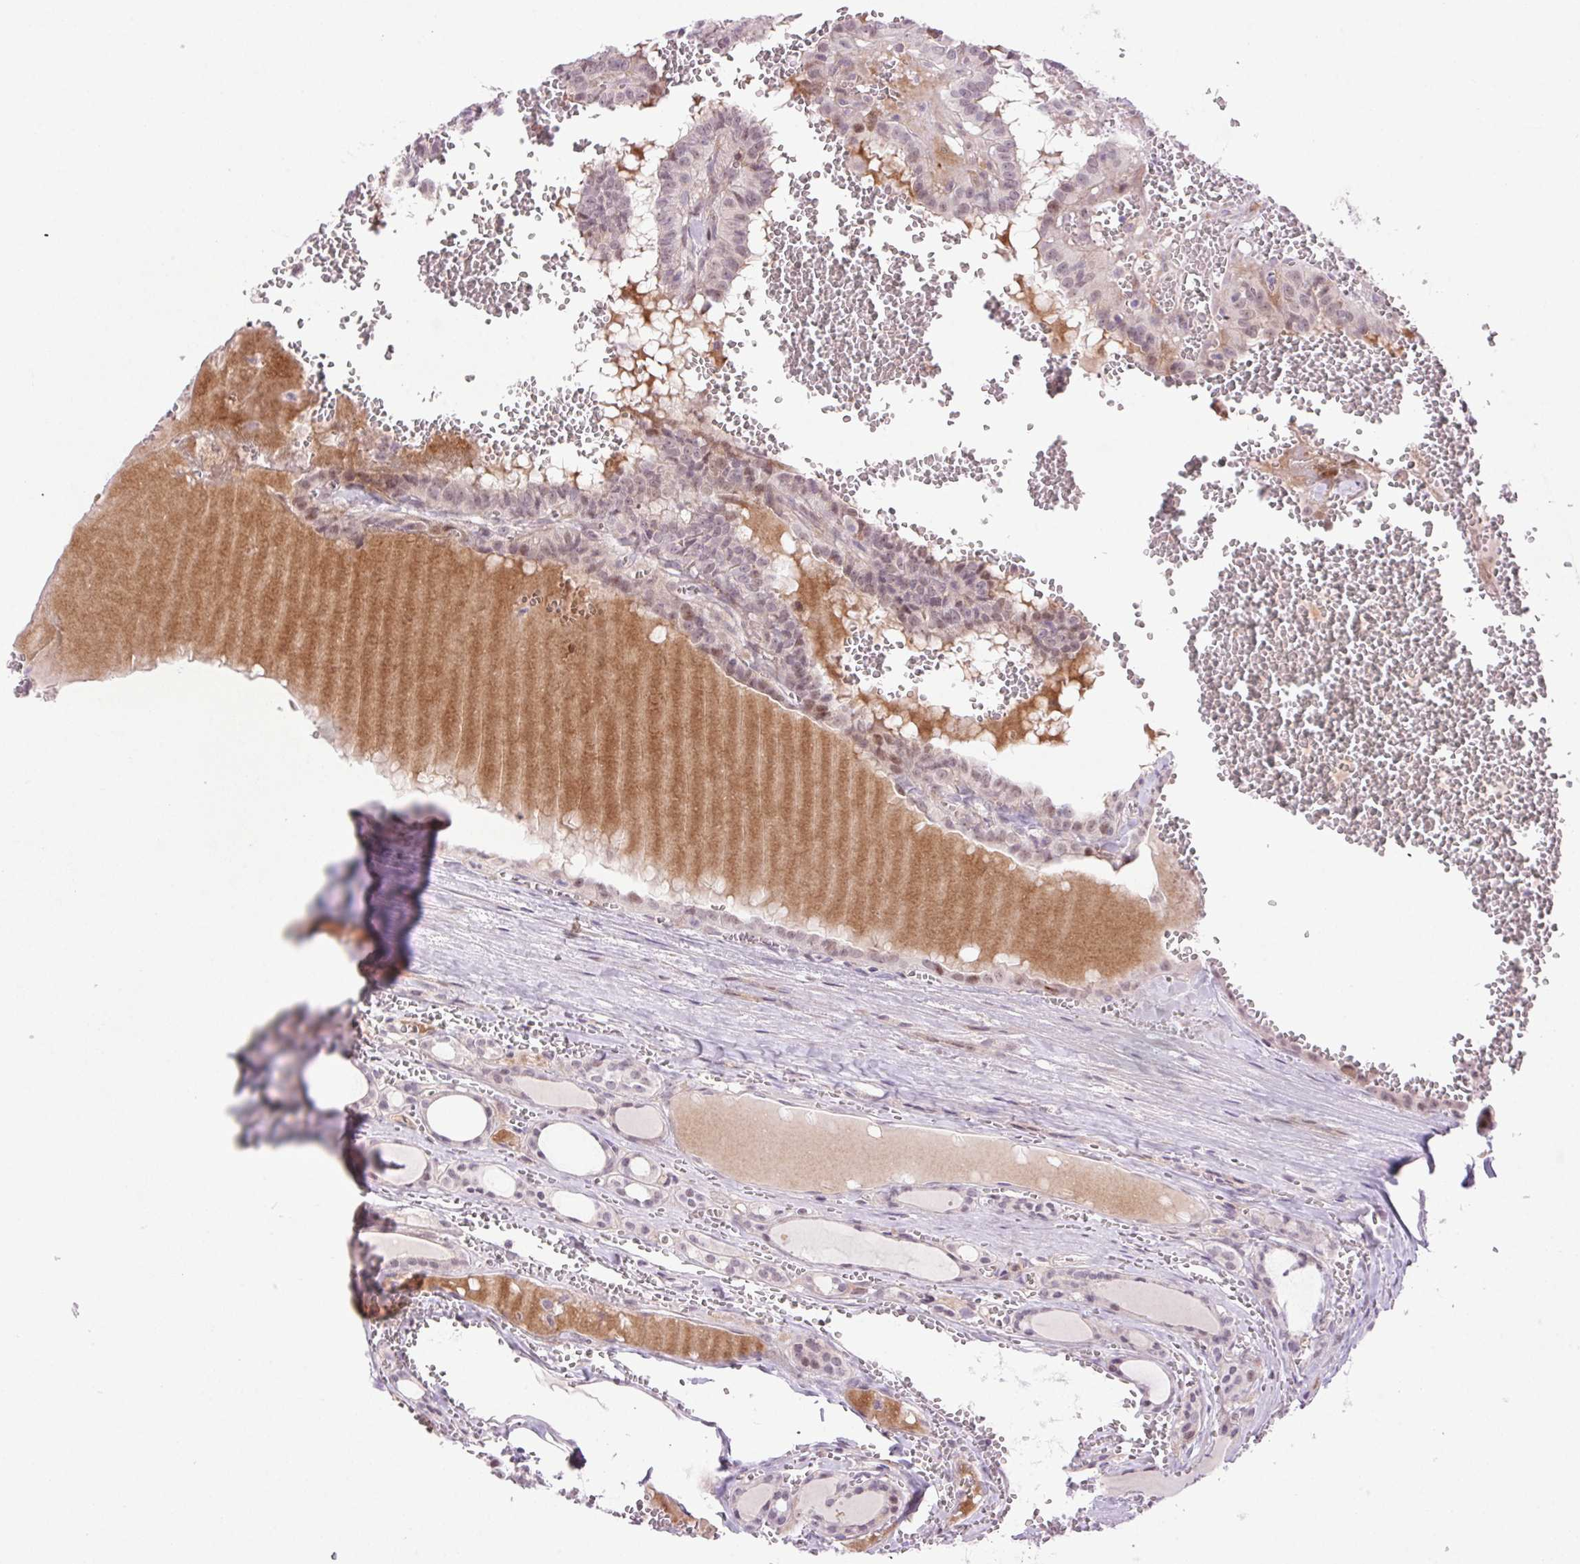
{"staining": {"intensity": "weak", "quantity": "<25%", "location": "nuclear"}, "tissue": "thyroid cancer", "cell_type": "Tumor cells", "image_type": "cancer", "snomed": [{"axis": "morphology", "description": "Papillary adenocarcinoma, NOS"}, {"axis": "topography", "description": "Thyroid gland"}], "caption": "Histopathology image shows no significant protein positivity in tumor cells of thyroid papillary adenocarcinoma.", "gene": "LRRTM1", "patient": {"sex": "female", "age": 21}}